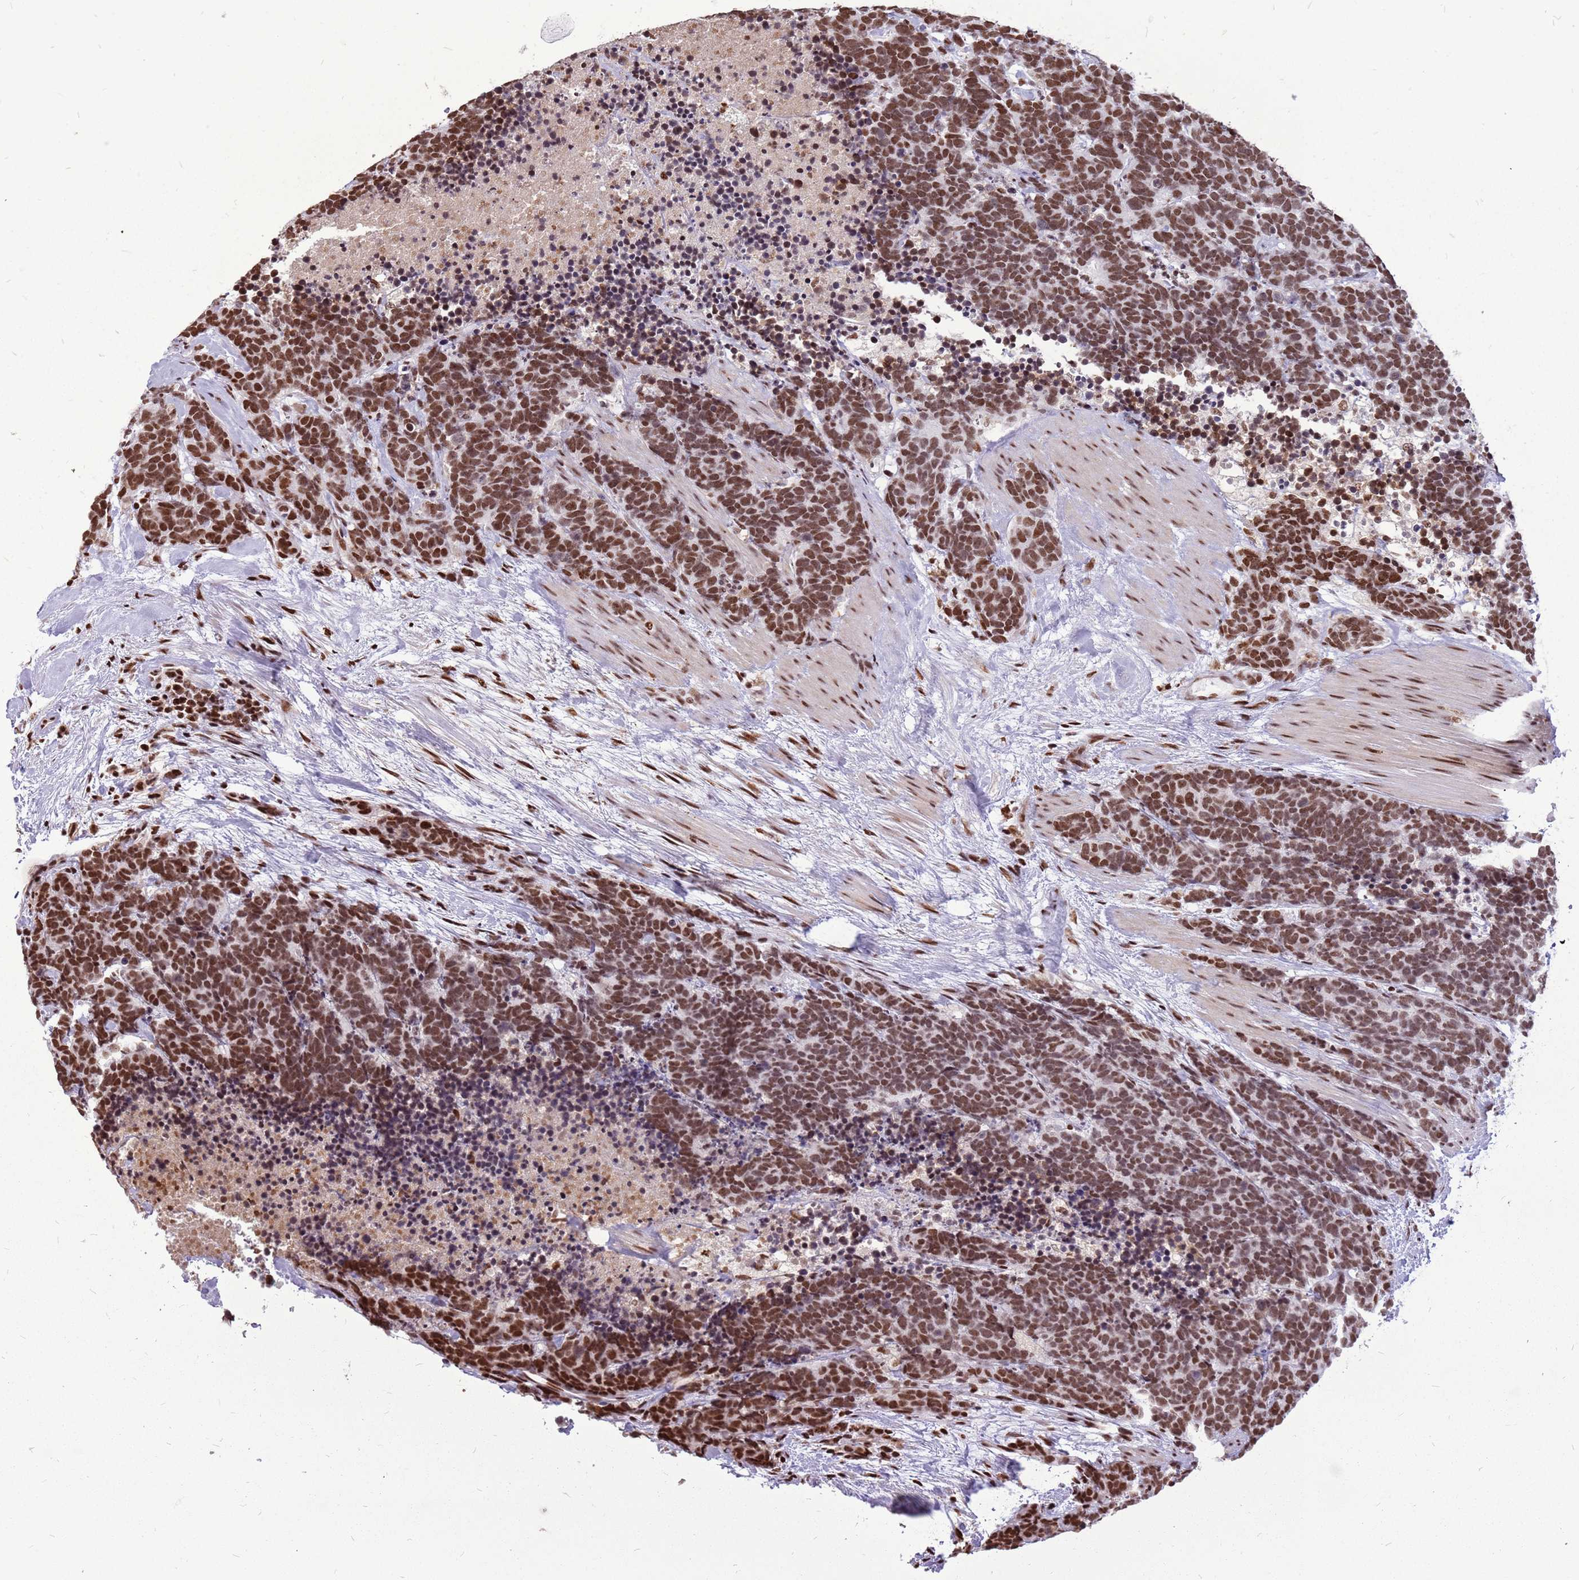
{"staining": {"intensity": "strong", "quantity": ">75%", "location": "nuclear"}, "tissue": "carcinoid", "cell_type": "Tumor cells", "image_type": "cancer", "snomed": [{"axis": "morphology", "description": "Carcinoma, NOS"}, {"axis": "morphology", "description": "Carcinoid, malignant, NOS"}, {"axis": "topography", "description": "Prostate"}], "caption": "DAB immunohistochemical staining of carcinoid exhibits strong nuclear protein expression in about >75% of tumor cells. Nuclei are stained in blue.", "gene": "WASHC4", "patient": {"sex": "male", "age": 57}}